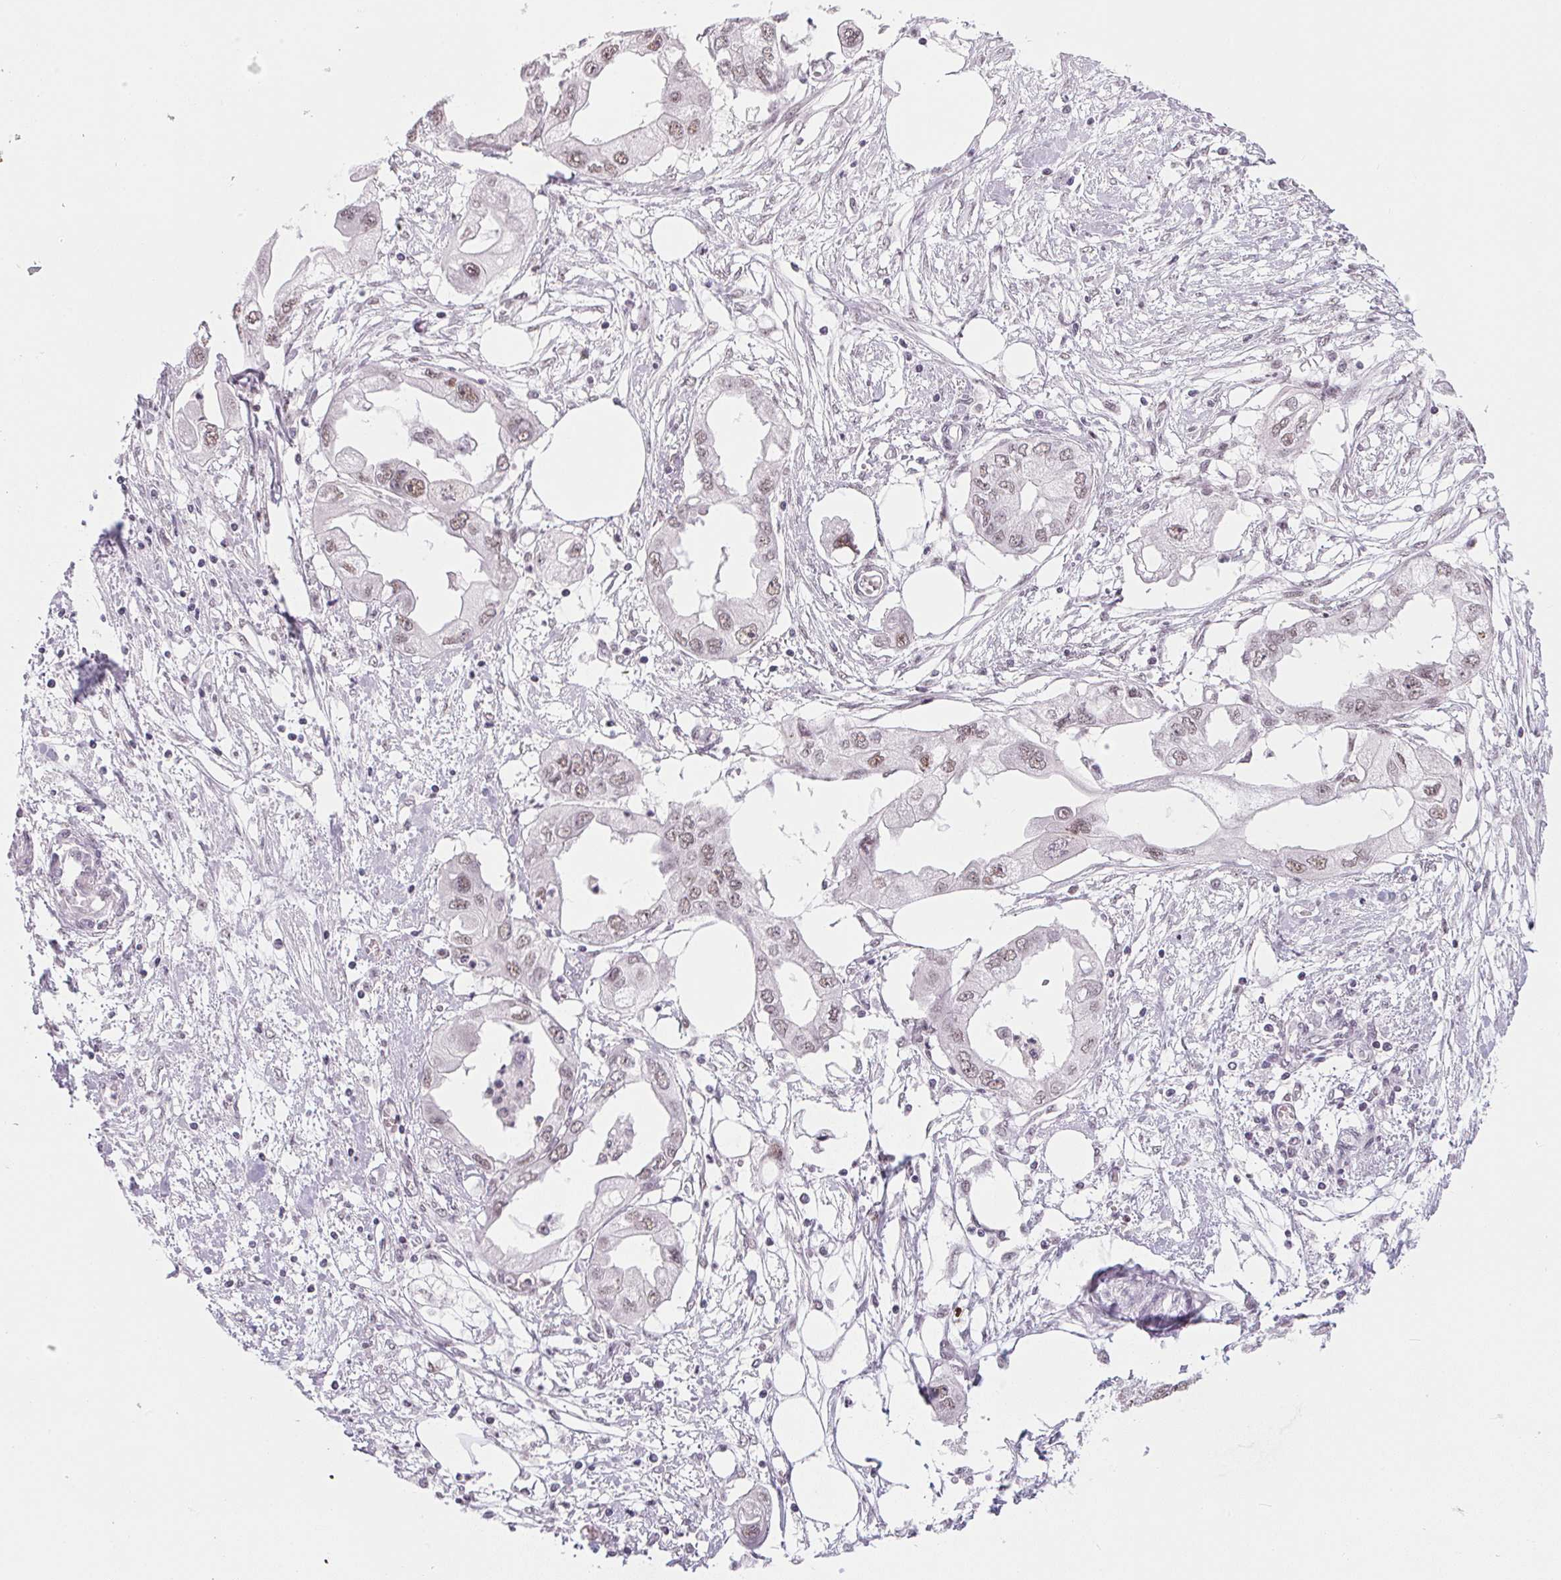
{"staining": {"intensity": "weak", "quantity": "25%-75%", "location": "nuclear"}, "tissue": "endometrial cancer", "cell_type": "Tumor cells", "image_type": "cancer", "snomed": [{"axis": "morphology", "description": "Adenocarcinoma, NOS"}, {"axis": "morphology", "description": "Adenocarcinoma, metastatic, NOS"}, {"axis": "topography", "description": "Adipose tissue"}, {"axis": "topography", "description": "Endometrium"}], "caption": "Endometrial cancer (adenocarcinoma) tissue shows weak nuclear expression in approximately 25%-75% of tumor cells", "gene": "SRSF7", "patient": {"sex": "female", "age": 67}}